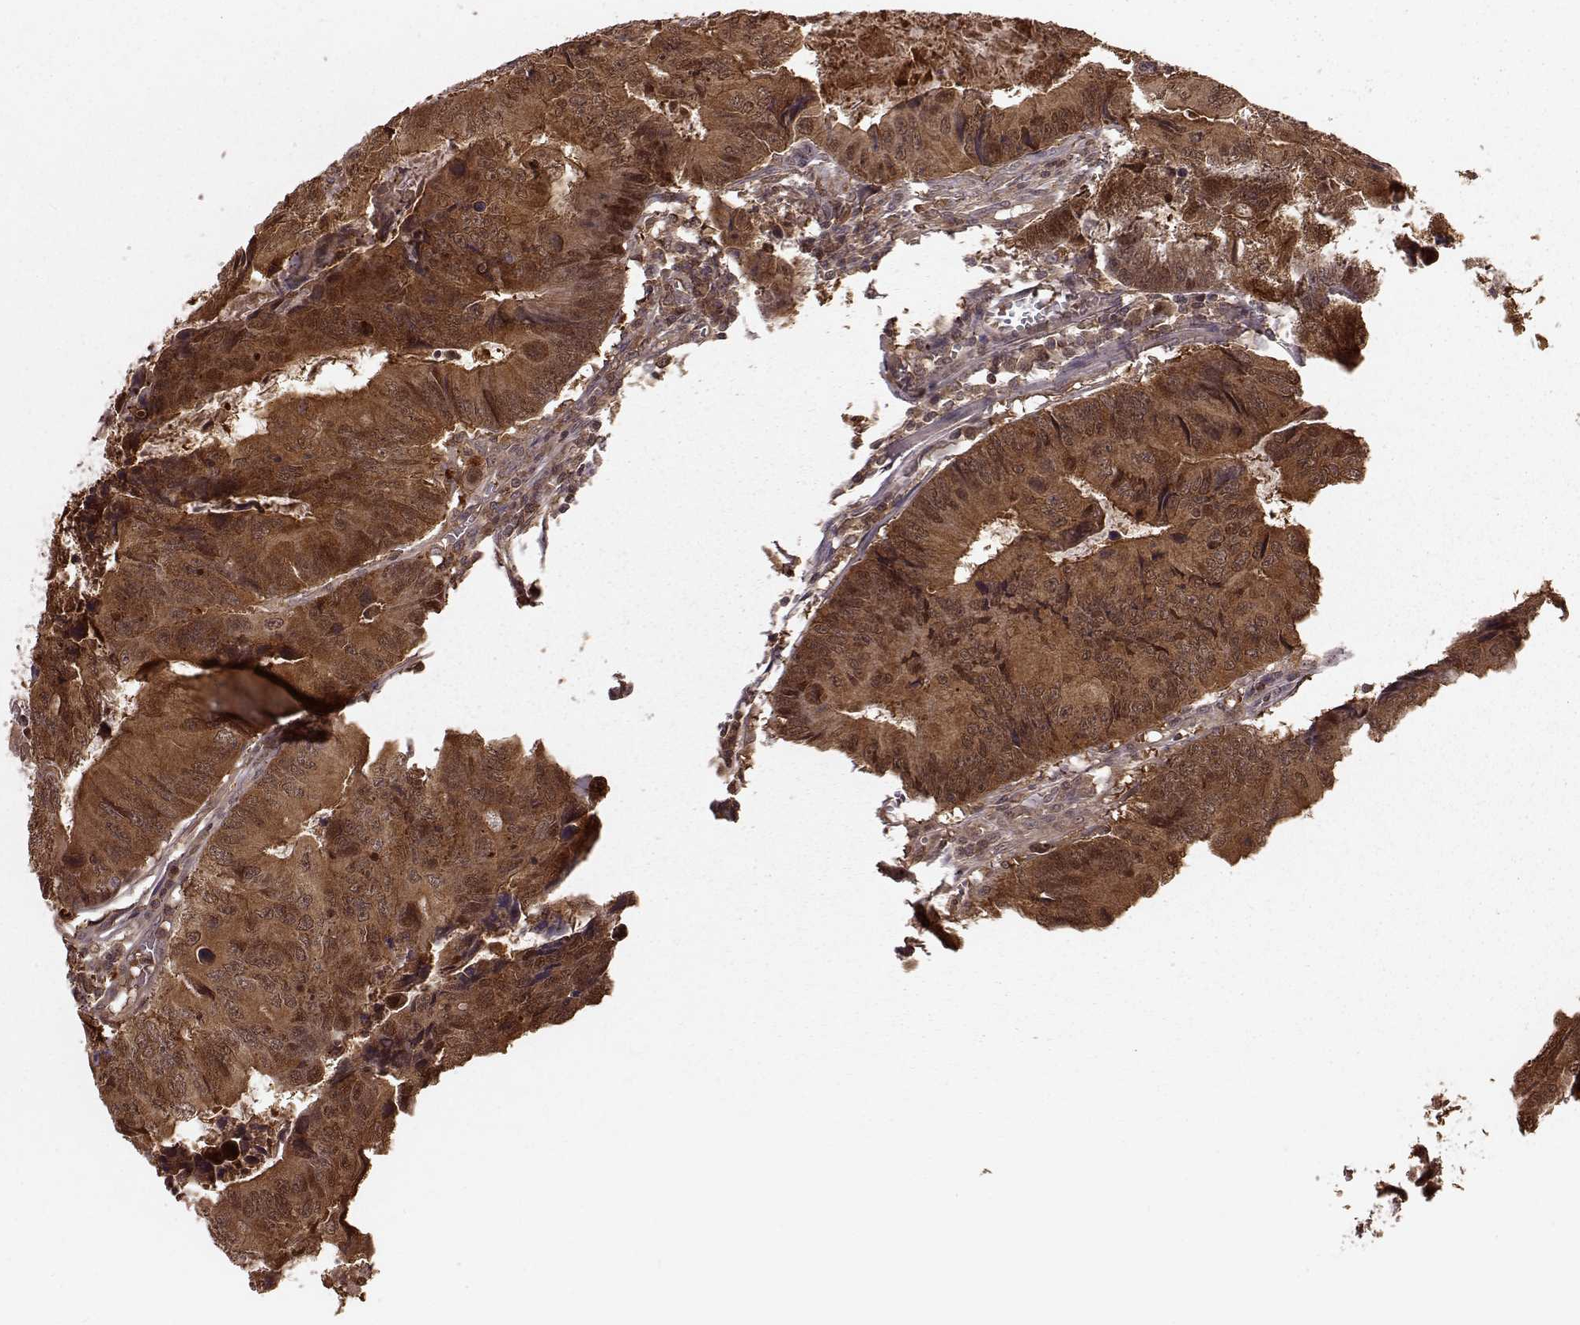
{"staining": {"intensity": "moderate", "quantity": ">75%", "location": "cytoplasmic/membranous,nuclear"}, "tissue": "colorectal cancer", "cell_type": "Tumor cells", "image_type": "cancer", "snomed": [{"axis": "morphology", "description": "Adenocarcinoma, NOS"}, {"axis": "topography", "description": "Colon"}], "caption": "Moderate cytoplasmic/membranous and nuclear protein expression is identified in about >75% of tumor cells in colorectal adenocarcinoma.", "gene": "GSS", "patient": {"sex": "female", "age": 87}}